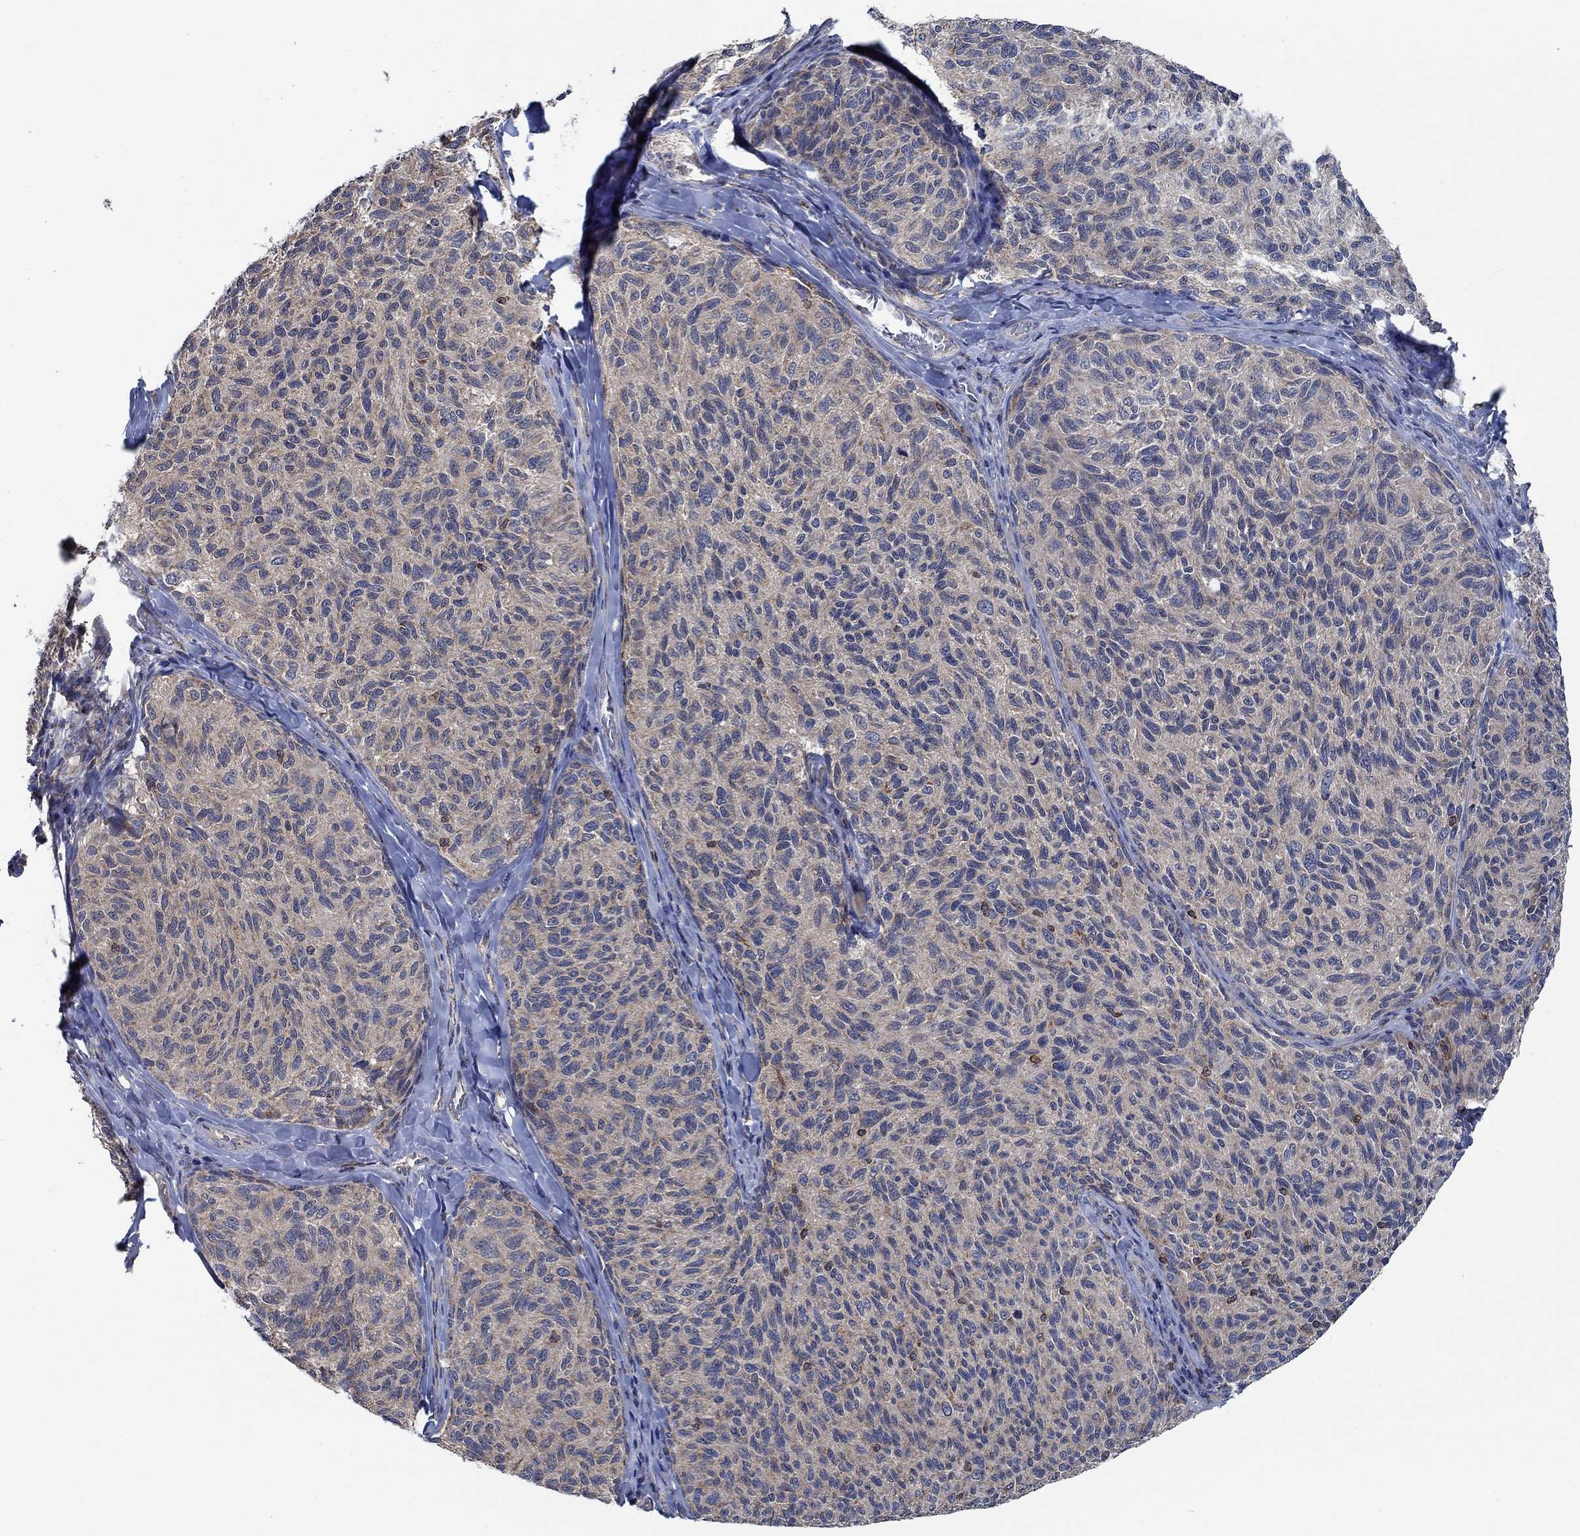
{"staining": {"intensity": "weak", "quantity": ">75%", "location": "cytoplasmic/membranous"}, "tissue": "melanoma", "cell_type": "Tumor cells", "image_type": "cancer", "snomed": [{"axis": "morphology", "description": "Malignant melanoma, NOS"}, {"axis": "topography", "description": "Skin"}], "caption": "Protein analysis of melanoma tissue displays weak cytoplasmic/membranous staining in about >75% of tumor cells.", "gene": "STXBP6", "patient": {"sex": "female", "age": 73}}